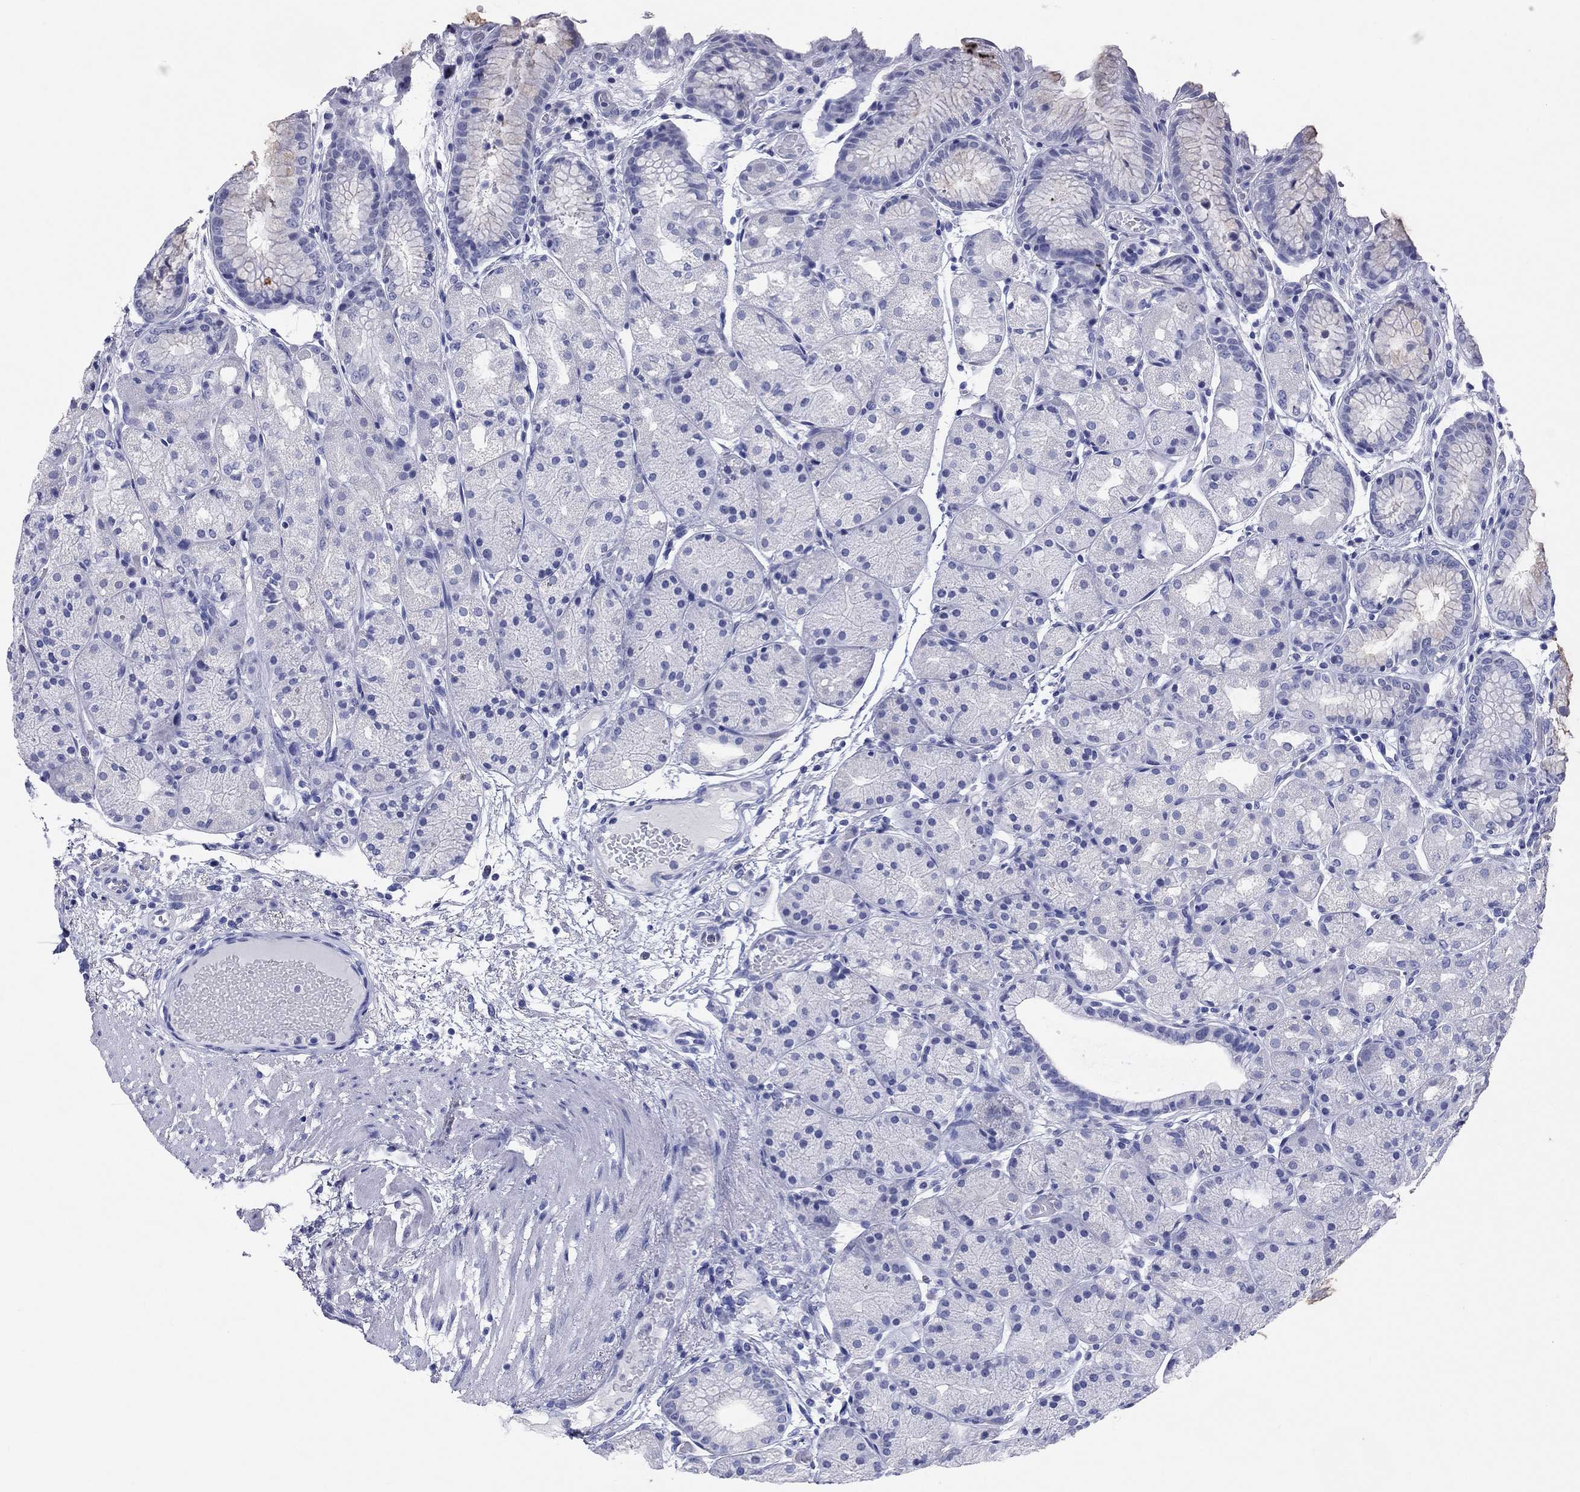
{"staining": {"intensity": "negative", "quantity": "none", "location": "none"}, "tissue": "stomach", "cell_type": "Glandular cells", "image_type": "normal", "snomed": [{"axis": "morphology", "description": "Normal tissue, NOS"}, {"axis": "topography", "description": "Stomach, upper"}], "caption": "DAB immunohistochemical staining of benign human stomach demonstrates no significant staining in glandular cells. (DAB immunohistochemistry (IHC) visualized using brightfield microscopy, high magnification).", "gene": "NPPA", "patient": {"sex": "male", "age": 72}}